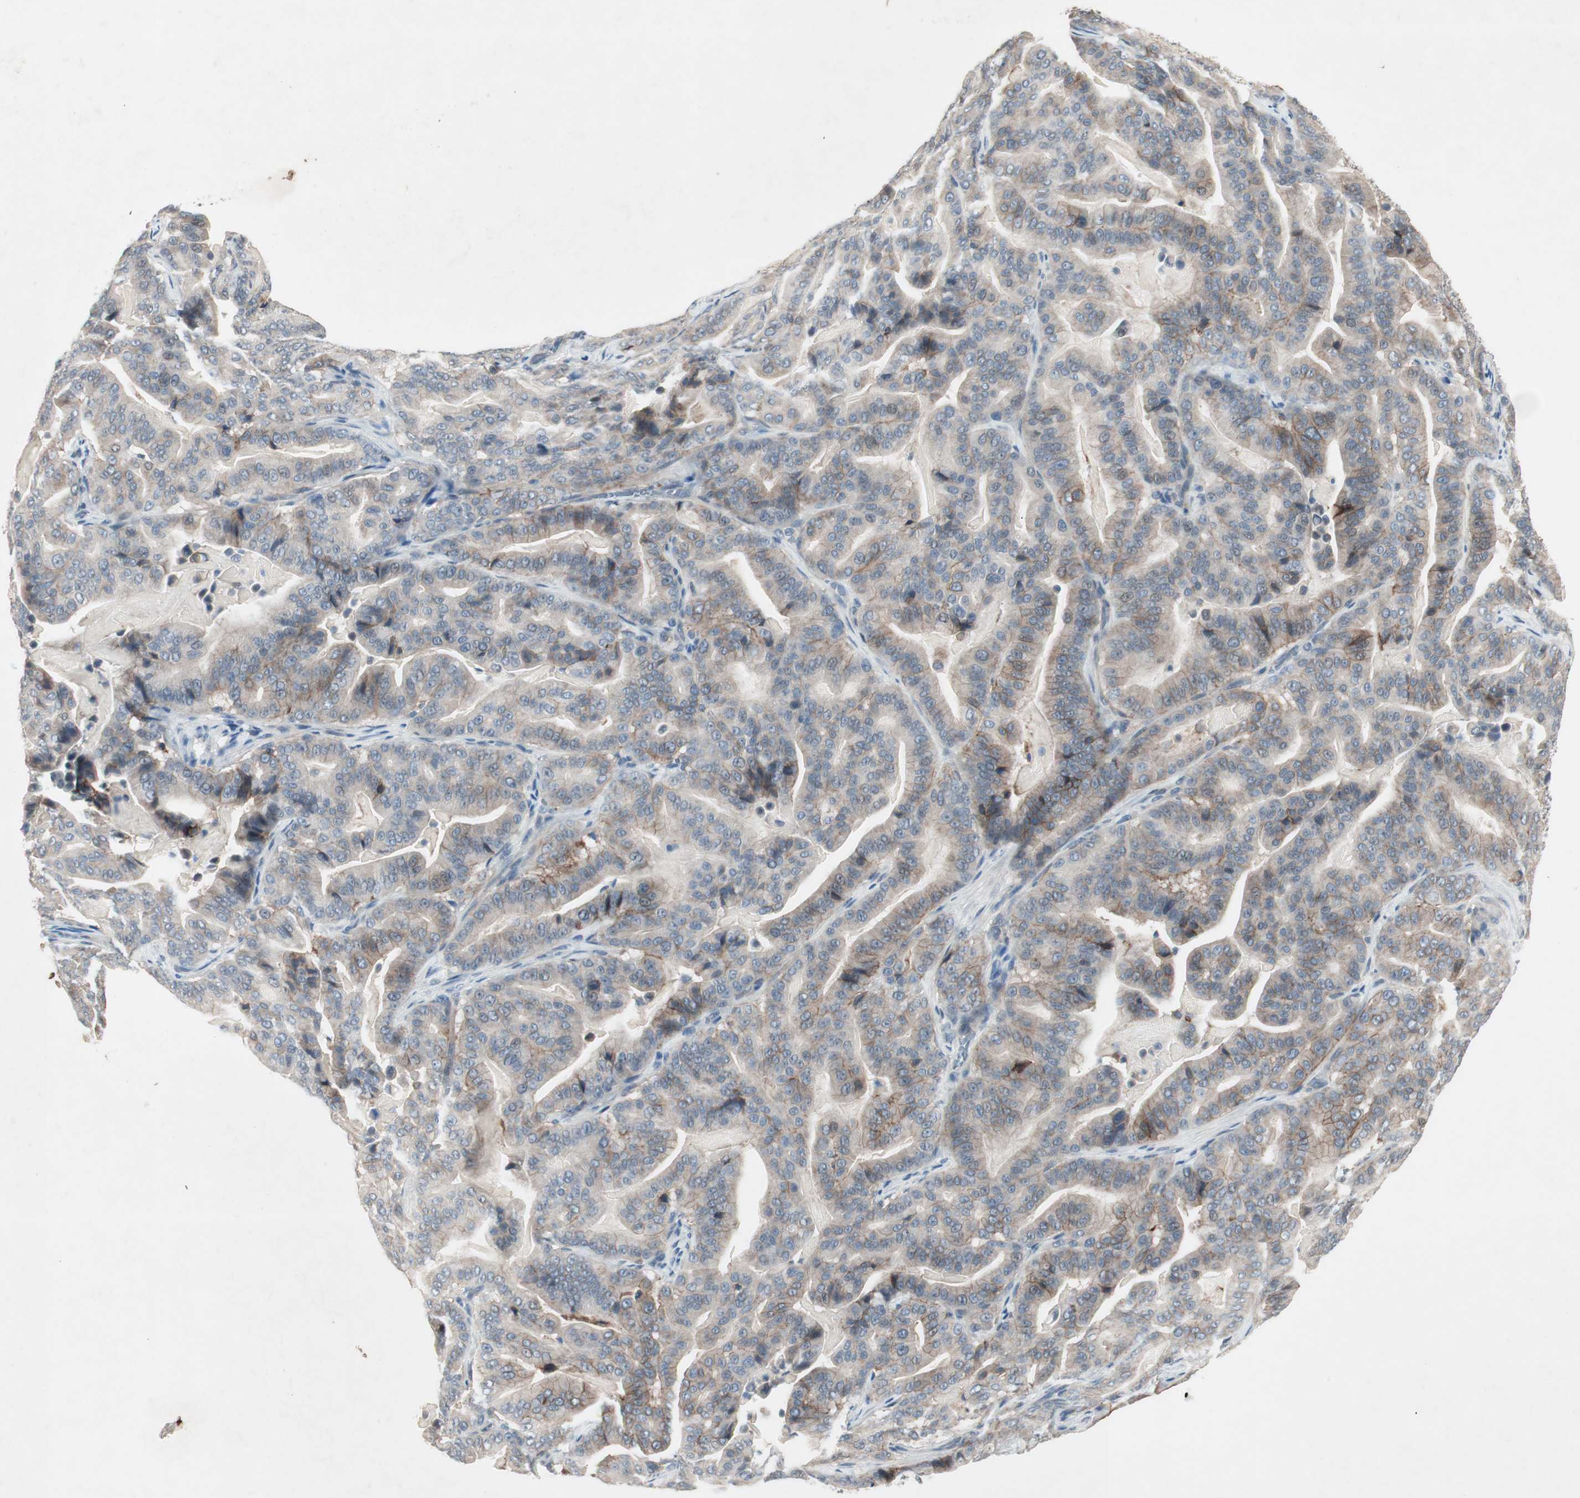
{"staining": {"intensity": "moderate", "quantity": "25%-75%", "location": "cytoplasmic/membranous"}, "tissue": "pancreatic cancer", "cell_type": "Tumor cells", "image_type": "cancer", "snomed": [{"axis": "morphology", "description": "Adenocarcinoma, NOS"}, {"axis": "topography", "description": "Pancreas"}], "caption": "Tumor cells display medium levels of moderate cytoplasmic/membranous staining in approximately 25%-75% of cells in human adenocarcinoma (pancreatic).", "gene": "ITGB4", "patient": {"sex": "male", "age": 63}}